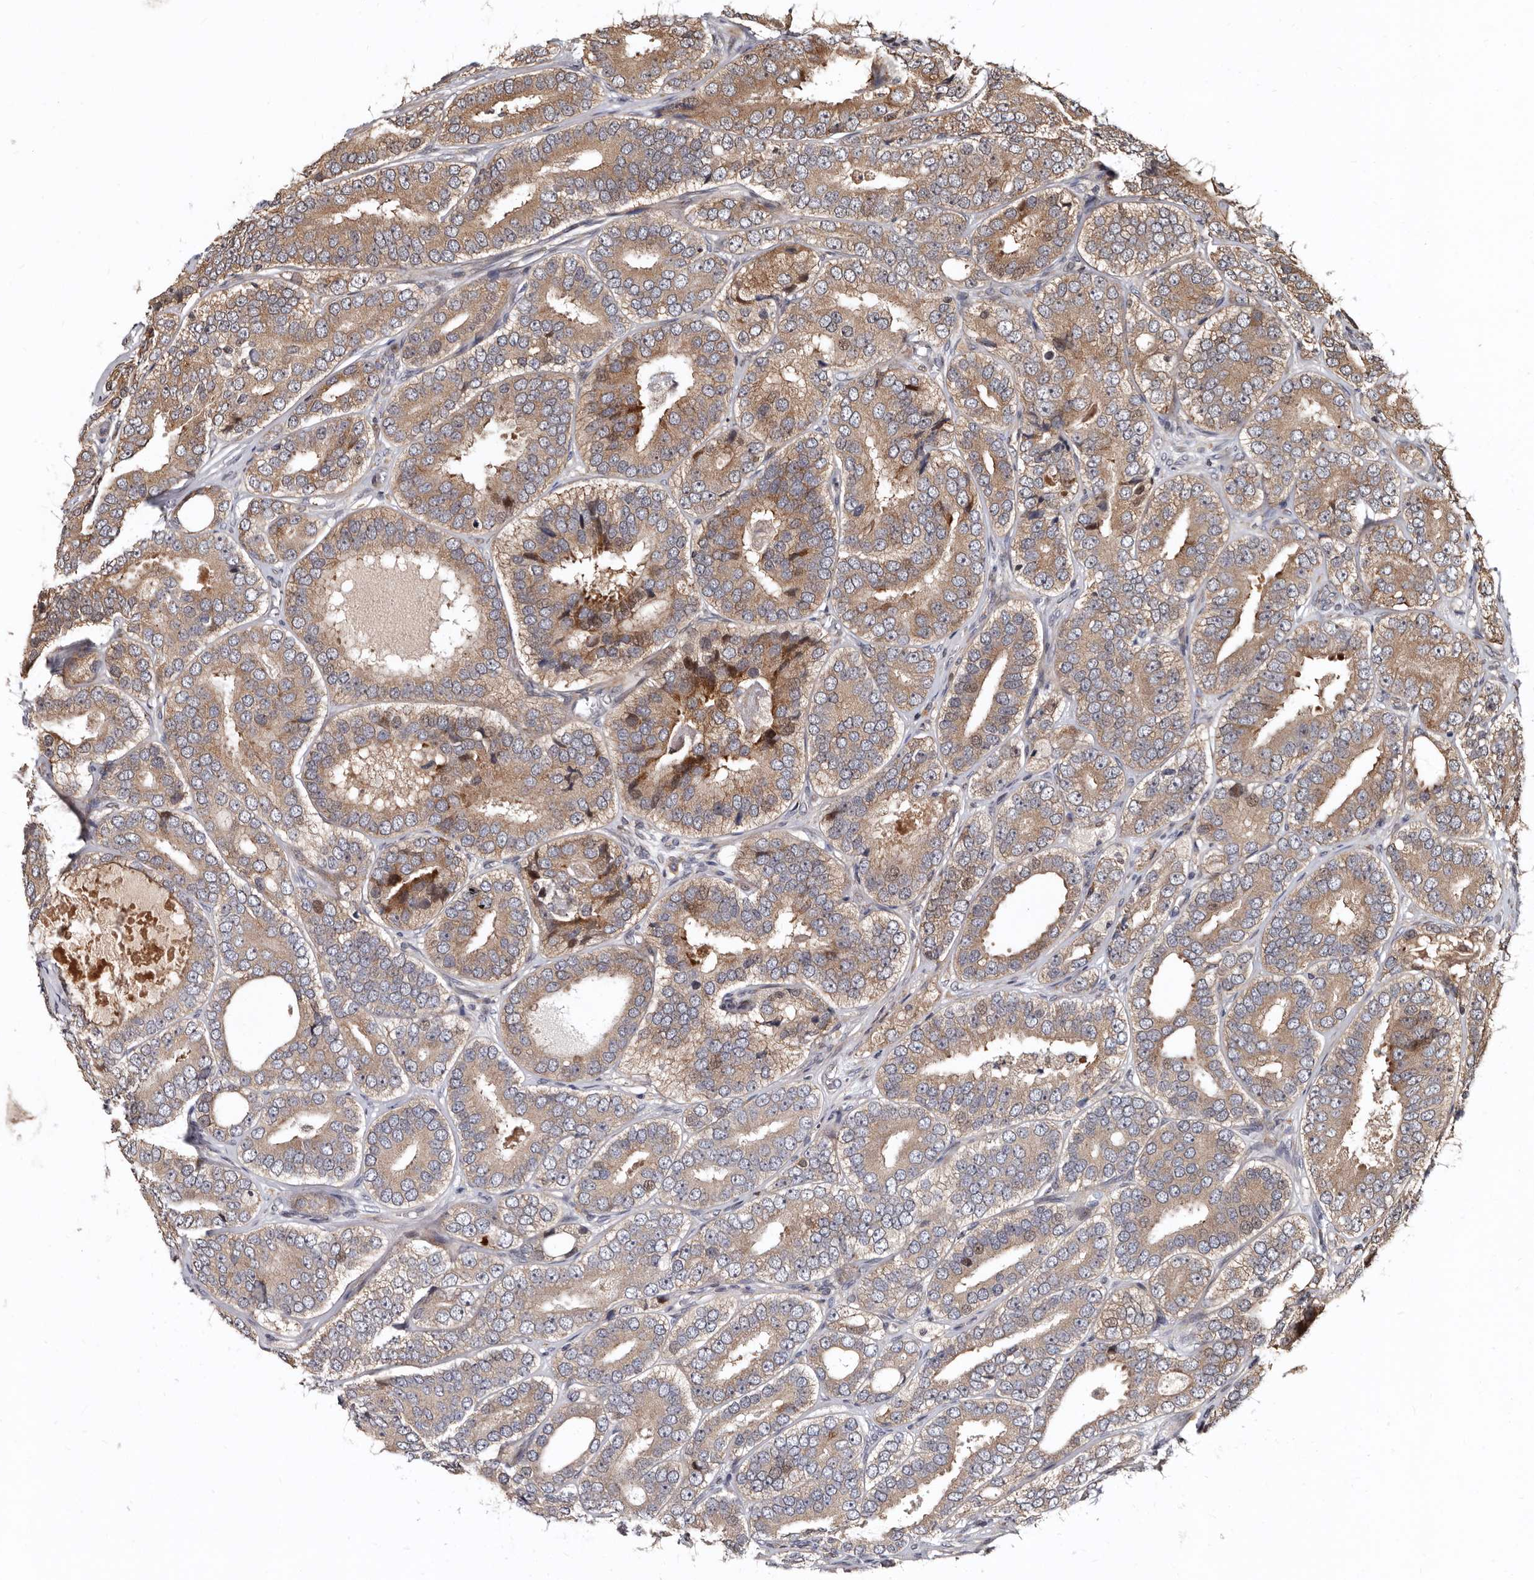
{"staining": {"intensity": "moderate", "quantity": ">75%", "location": "cytoplasmic/membranous"}, "tissue": "prostate cancer", "cell_type": "Tumor cells", "image_type": "cancer", "snomed": [{"axis": "morphology", "description": "Adenocarcinoma, High grade"}, {"axis": "topography", "description": "Prostate"}], "caption": "Prostate cancer was stained to show a protein in brown. There is medium levels of moderate cytoplasmic/membranous positivity in approximately >75% of tumor cells. (DAB (3,3'-diaminobenzidine) = brown stain, brightfield microscopy at high magnification).", "gene": "WEE2", "patient": {"sex": "male", "age": 56}}